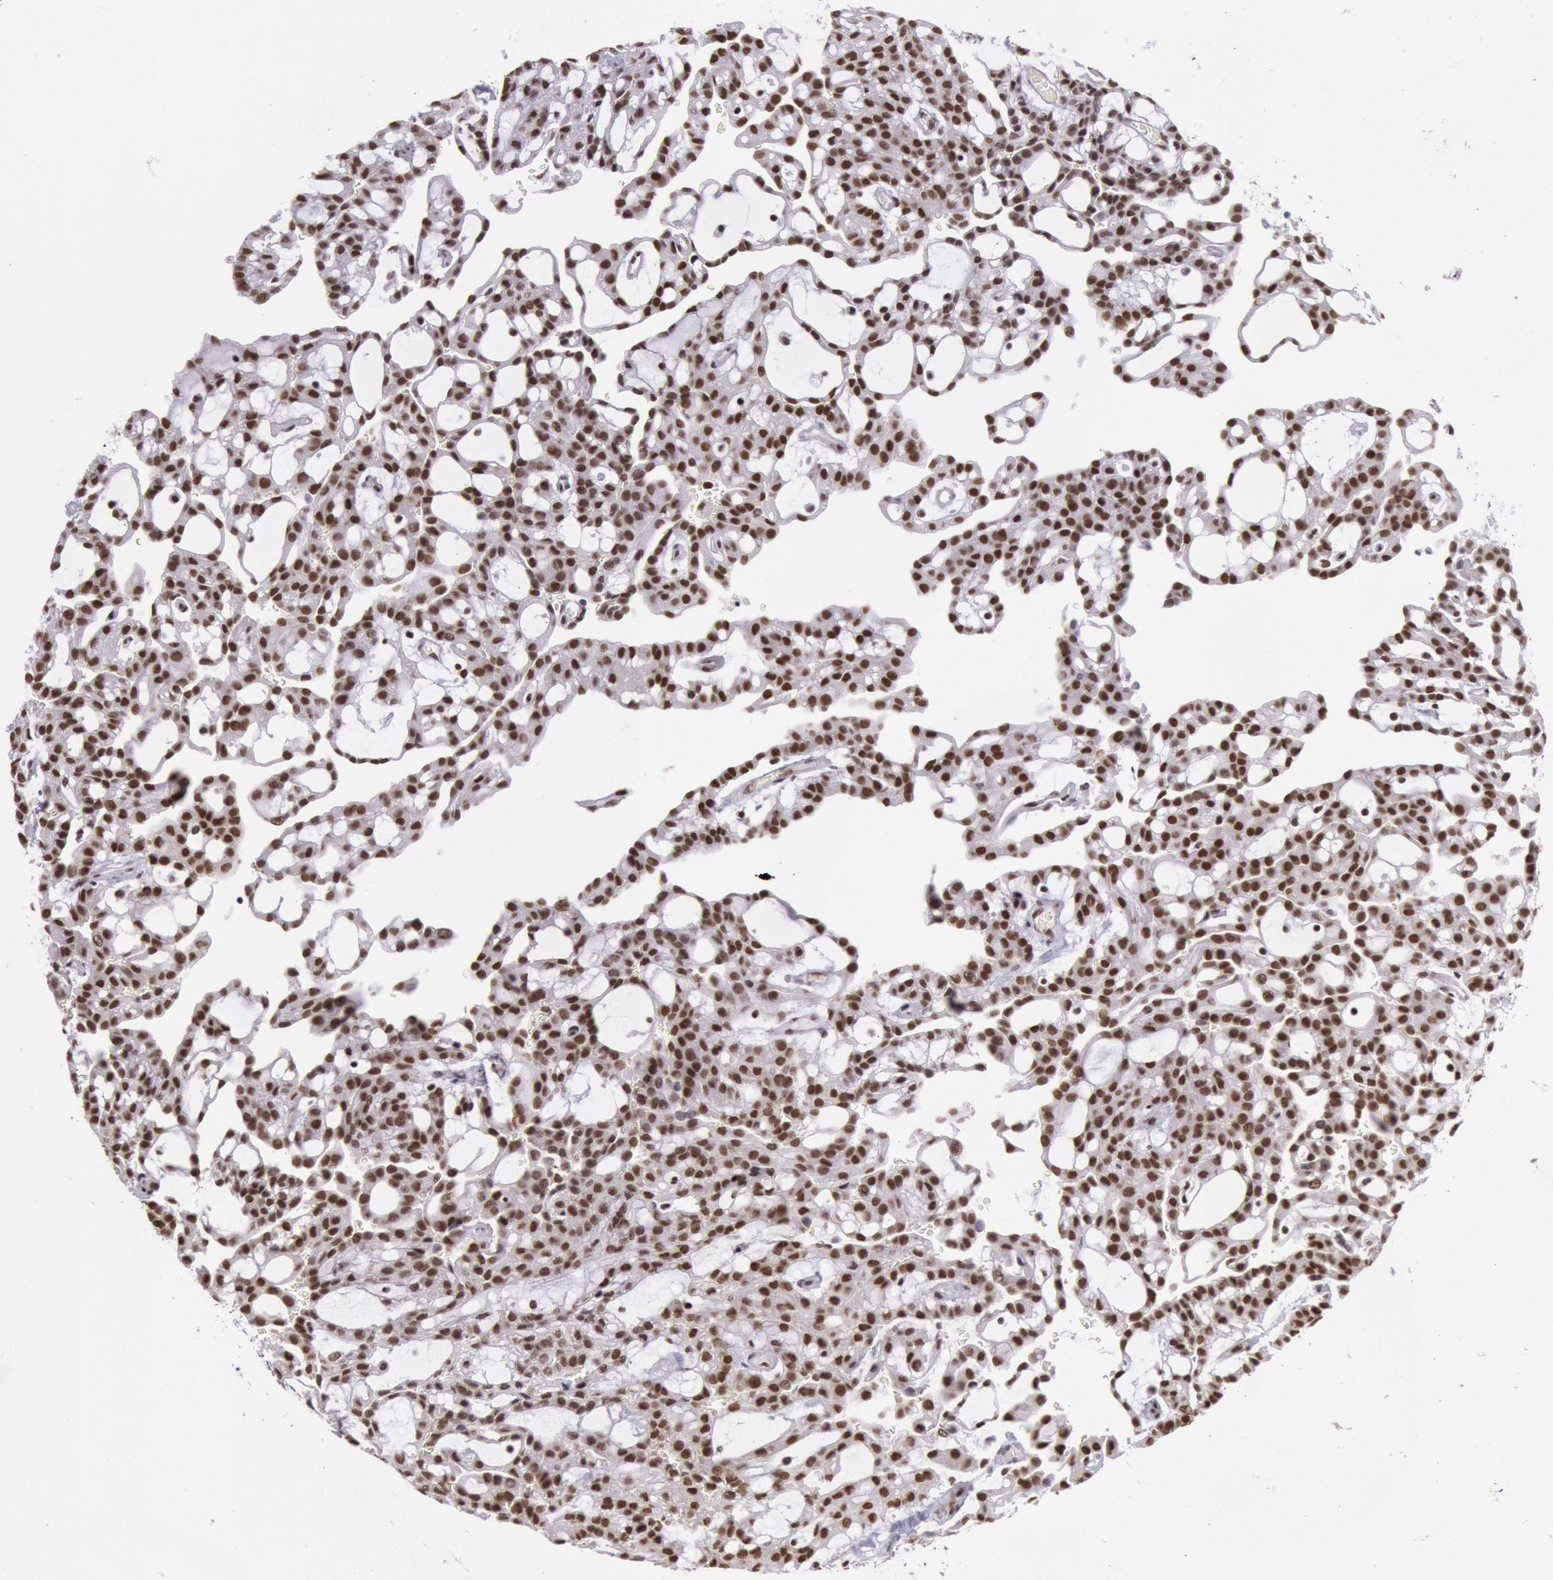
{"staining": {"intensity": "strong", "quantity": ">75%", "location": "nuclear"}, "tissue": "renal cancer", "cell_type": "Tumor cells", "image_type": "cancer", "snomed": [{"axis": "morphology", "description": "Adenocarcinoma, NOS"}, {"axis": "topography", "description": "Kidney"}], "caption": "High-power microscopy captured an immunohistochemistry (IHC) photomicrograph of renal adenocarcinoma, revealing strong nuclear positivity in about >75% of tumor cells.", "gene": "NKAP", "patient": {"sex": "male", "age": 63}}